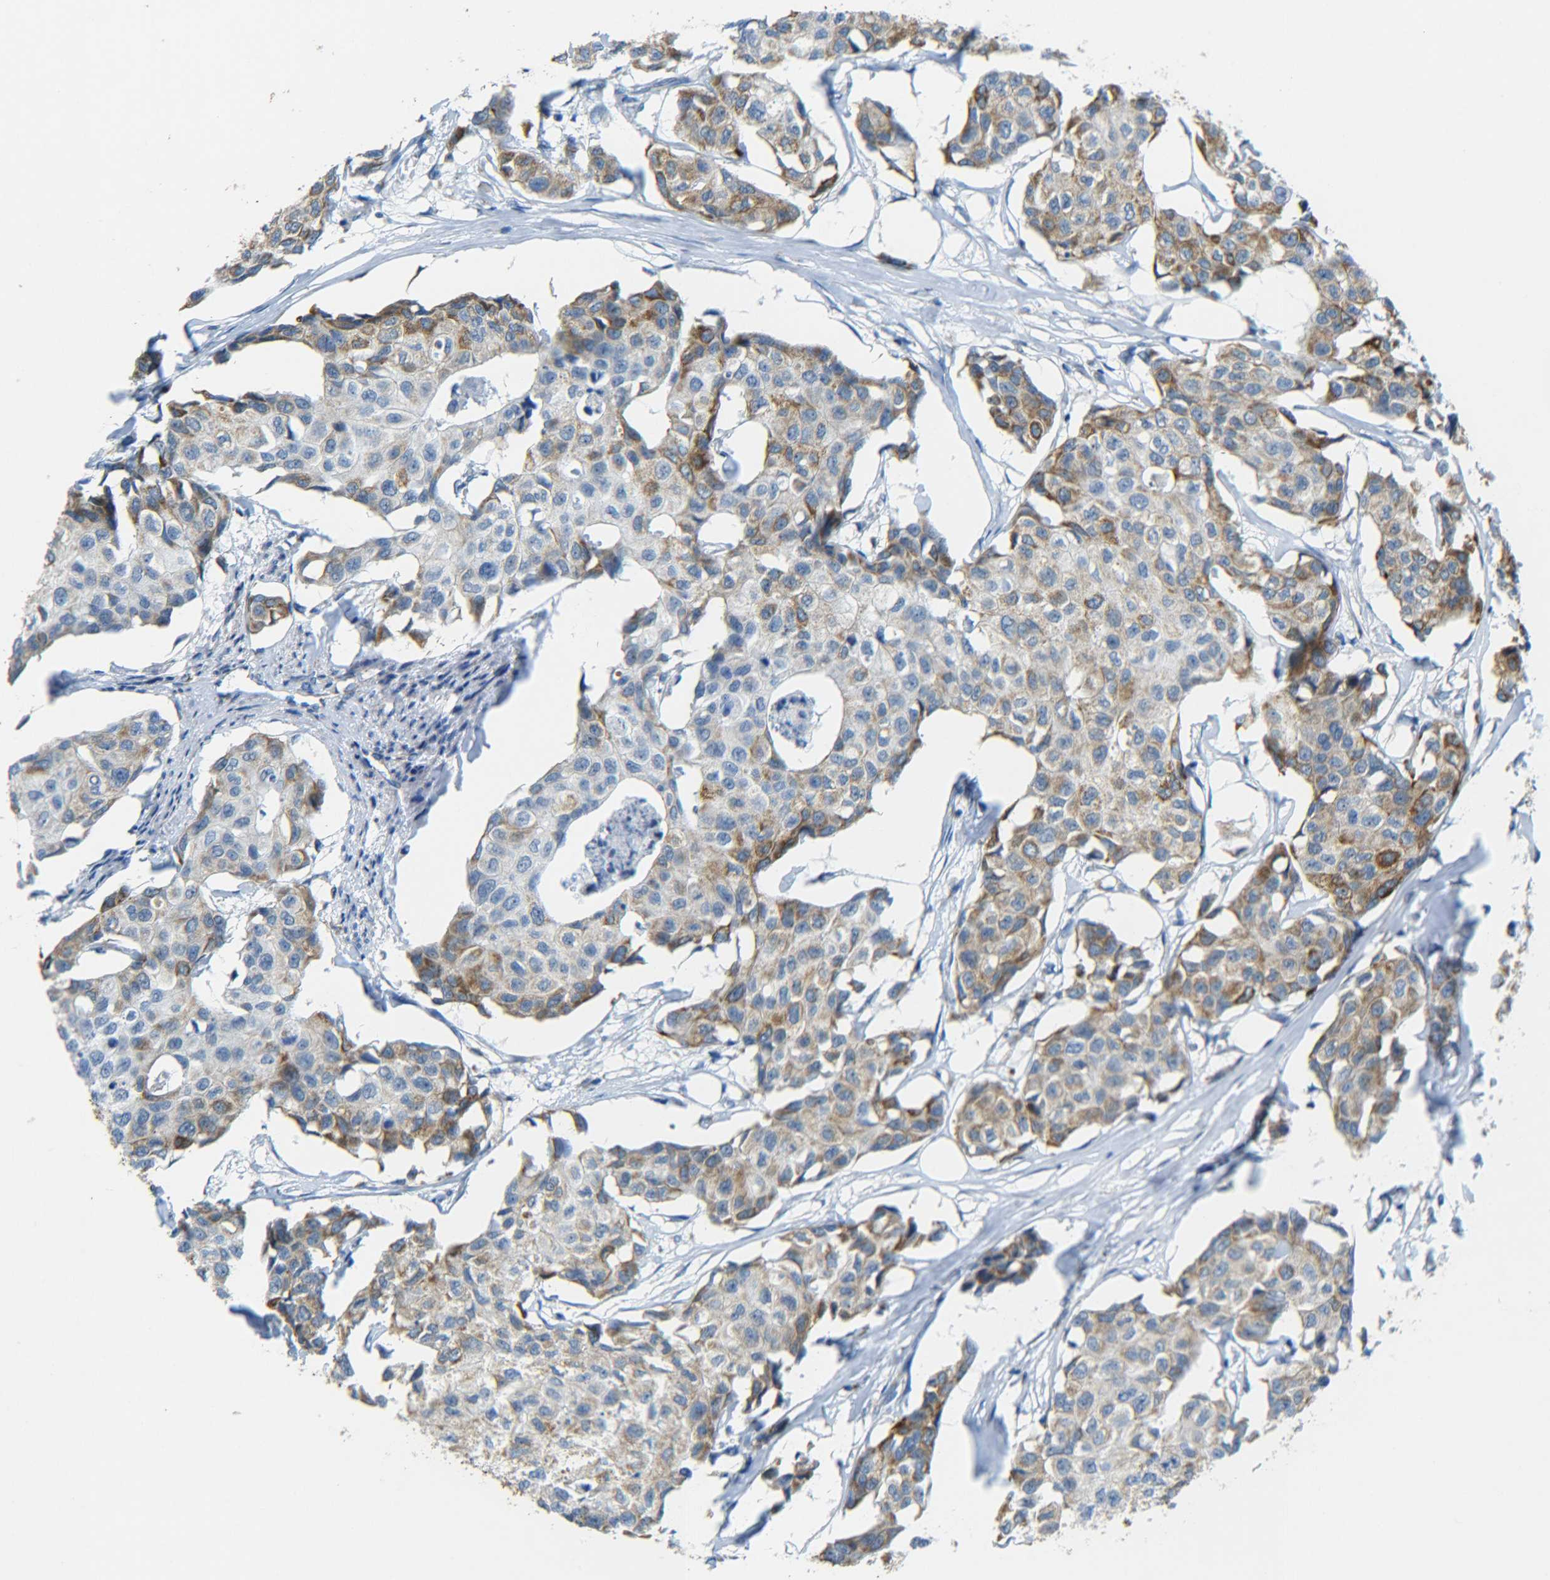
{"staining": {"intensity": "strong", "quantity": ">75%", "location": "cytoplasmic/membranous"}, "tissue": "breast cancer", "cell_type": "Tumor cells", "image_type": "cancer", "snomed": [{"axis": "morphology", "description": "Duct carcinoma"}, {"axis": "topography", "description": "Breast"}], "caption": "The immunohistochemical stain shows strong cytoplasmic/membranous positivity in tumor cells of breast cancer tissue. (DAB IHC, brown staining for protein, blue staining for nuclei).", "gene": "CYB5R1", "patient": {"sex": "female", "age": 80}}